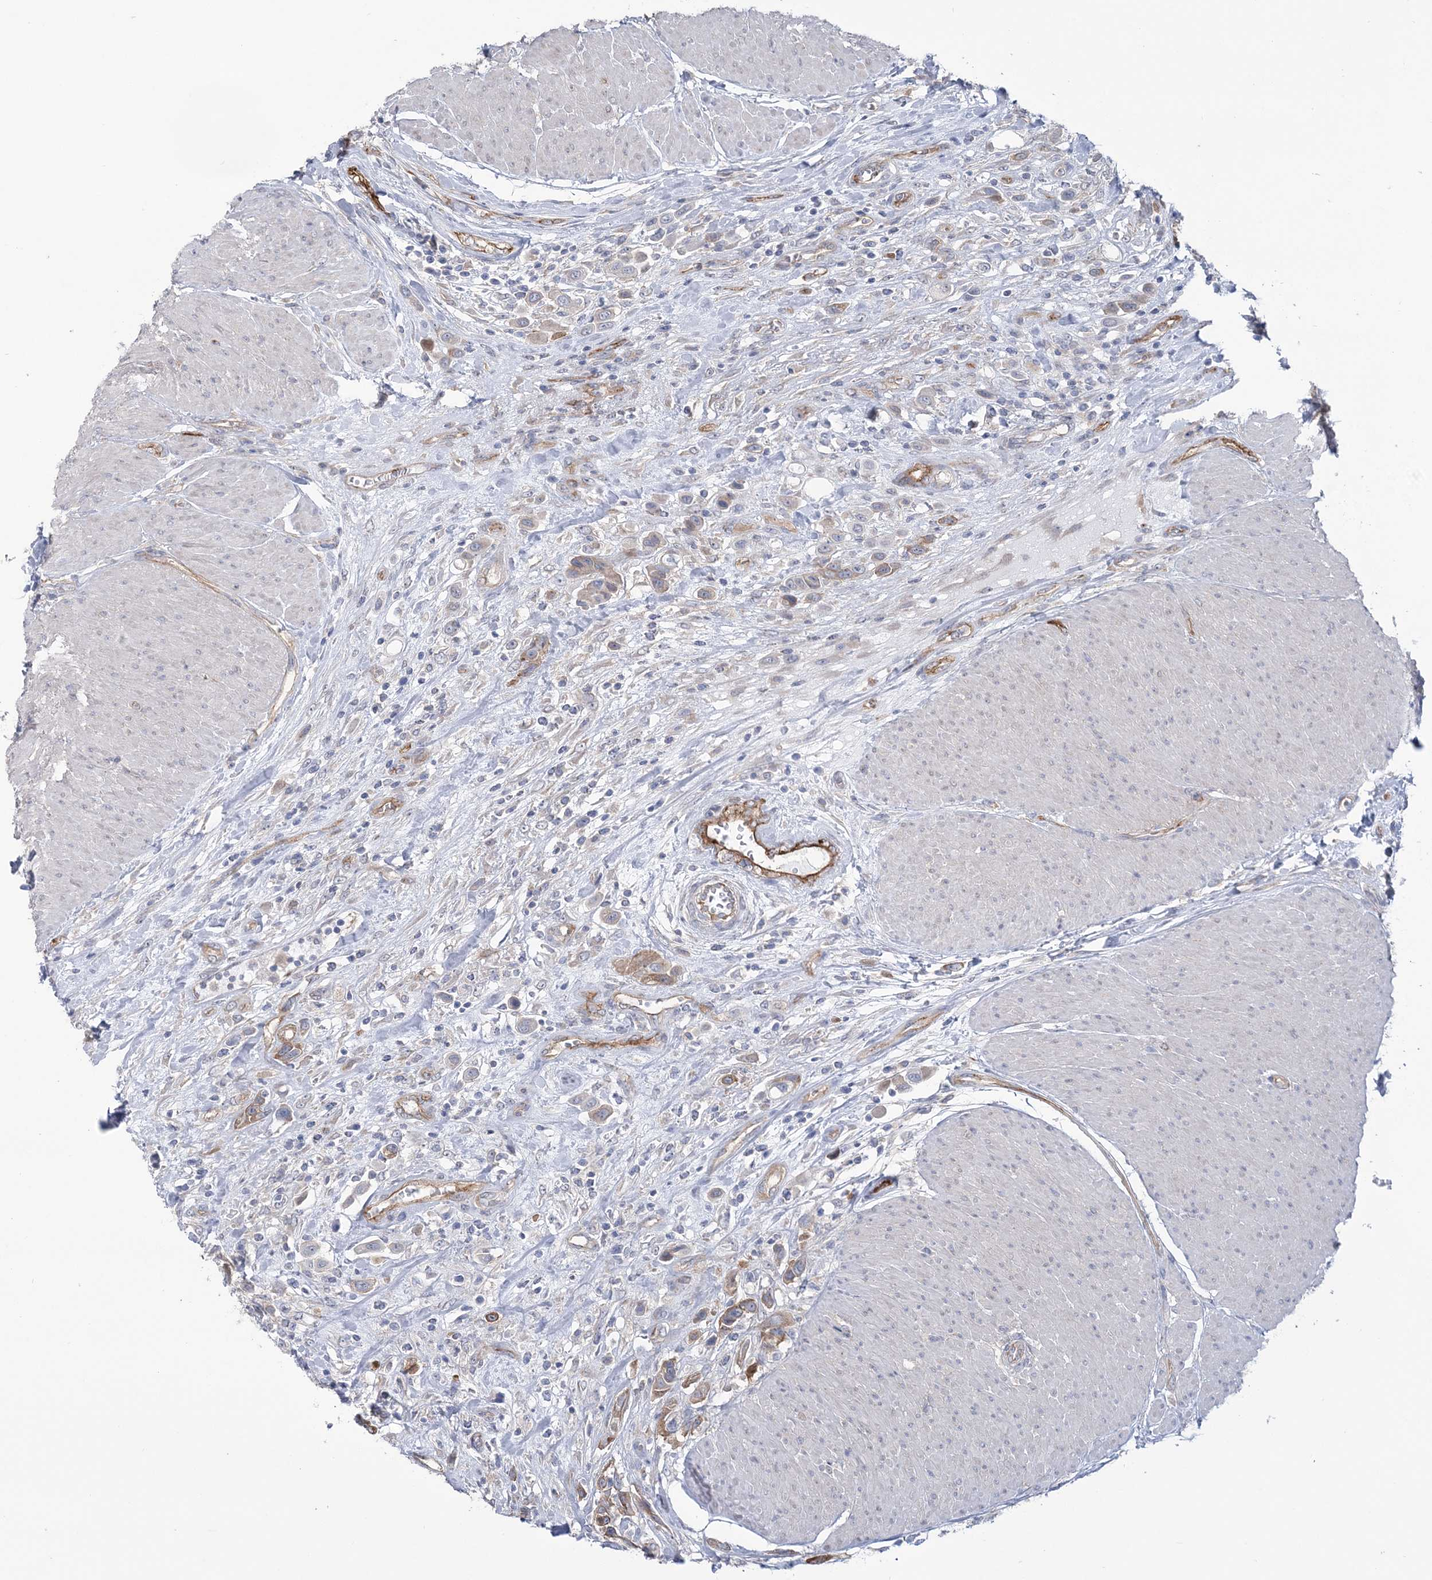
{"staining": {"intensity": "moderate", "quantity": "25%-75%", "location": "cytoplasmic/membranous"}, "tissue": "urothelial cancer", "cell_type": "Tumor cells", "image_type": "cancer", "snomed": [{"axis": "morphology", "description": "Urothelial carcinoma, High grade"}, {"axis": "topography", "description": "Urinary bladder"}], "caption": "IHC of human high-grade urothelial carcinoma exhibits medium levels of moderate cytoplasmic/membranous positivity in approximately 25%-75% of tumor cells. The staining was performed using DAB to visualize the protein expression in brown, while the nuclei were stained in blue with hematoxylin (Magnification: 20x).", "gene": "RAB11FIP5", "patient": {"sex": "male", "age": 50}}